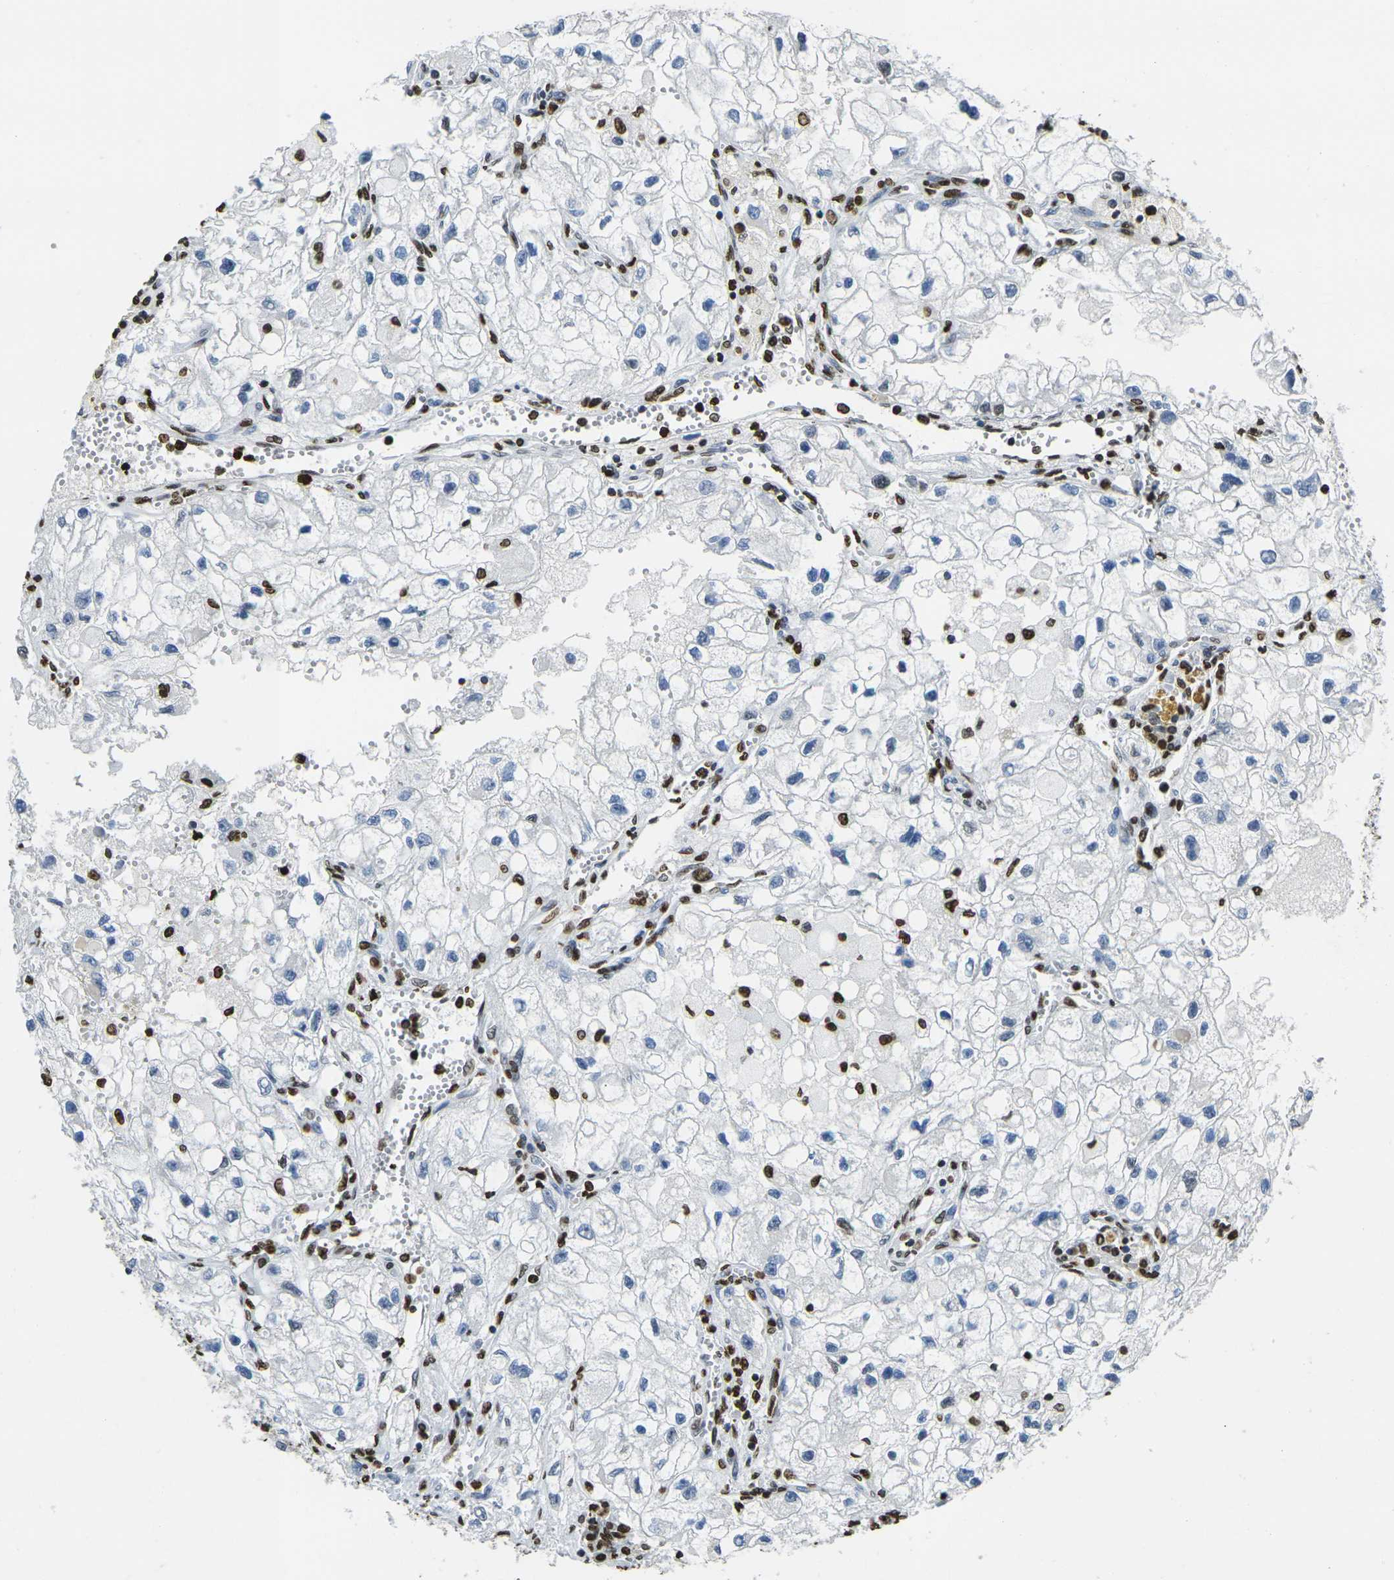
{"staining": {"intensity": "strong", "quantity": "<25%", "location": "nuclear"}, "tissue": "renal cancer", "cell_type": "Tumor cells", "image_type": "cancer", "snomed": [{"axis": "morphology", "description": "Adenocarcinoma, NOS"}, {"axis": "topography", "description": "Kidney"}], "caption": "A photomicrograph of renal cancer stained for a protein shows strong nuclear brown staining in tumor cells.", "gene": "DRAXIN", "patient": {"sex": "female", "age": 70}}